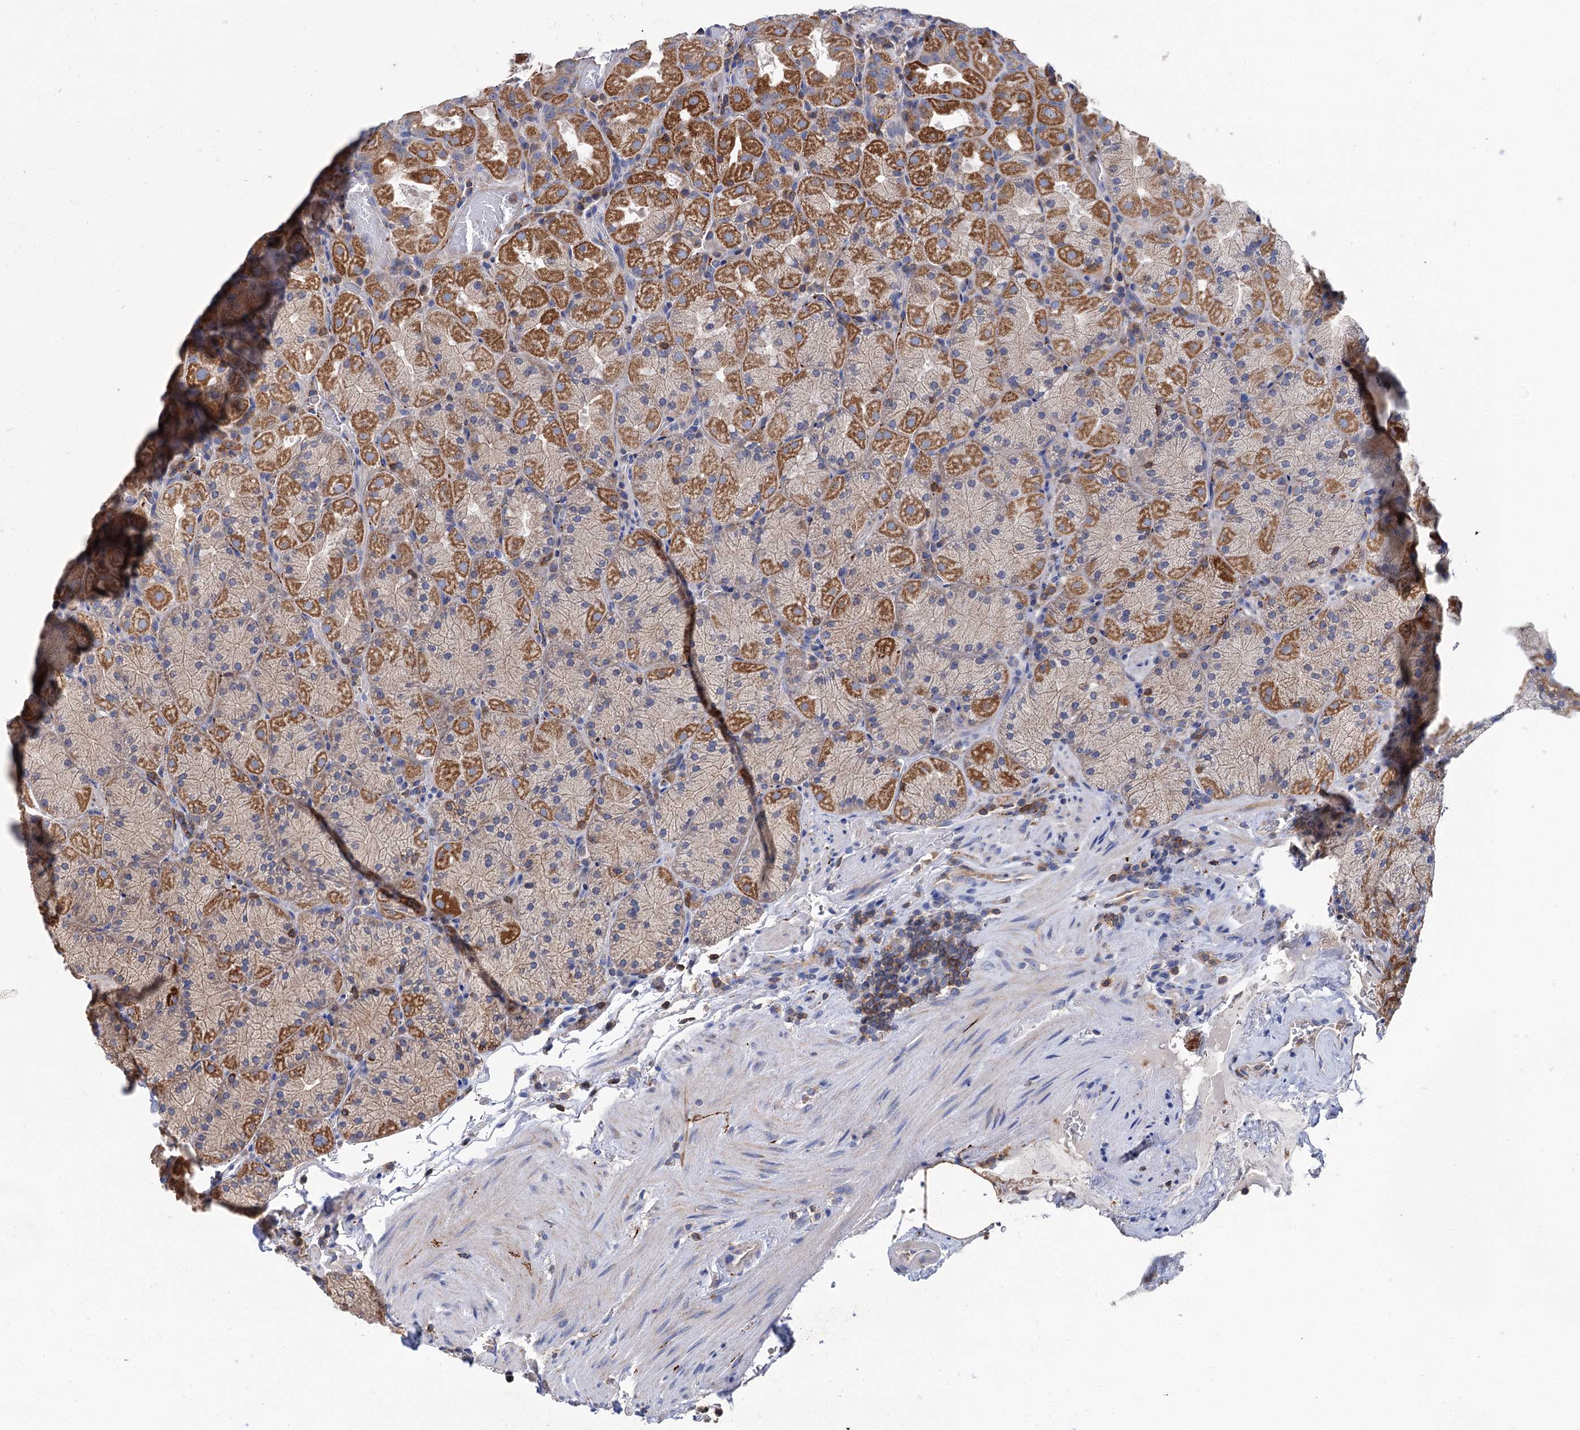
{"staining": {"intensity": "strong", "quantity": "25%-75%", "location": "cytoplasmic/membranous"}, "tissue": "stomach", "cell_type": "Glandular cells", "image_type": "normal", "snomed": [{"axis": "morphology", "description": "Normal tissue, NOS"}, {"axis": "topography", "description": "Stomach, upper"}, {"axis": "topography", "description": "Stomach, lower"}], "caption": "Stomach stained for a protein (brown) exhibits strong cytoplasmic/membranous positive expression in about 25%-75% of glandular cells.", "gene": "UBASH3B", "patient": {"sex": "male", "age": 80}}